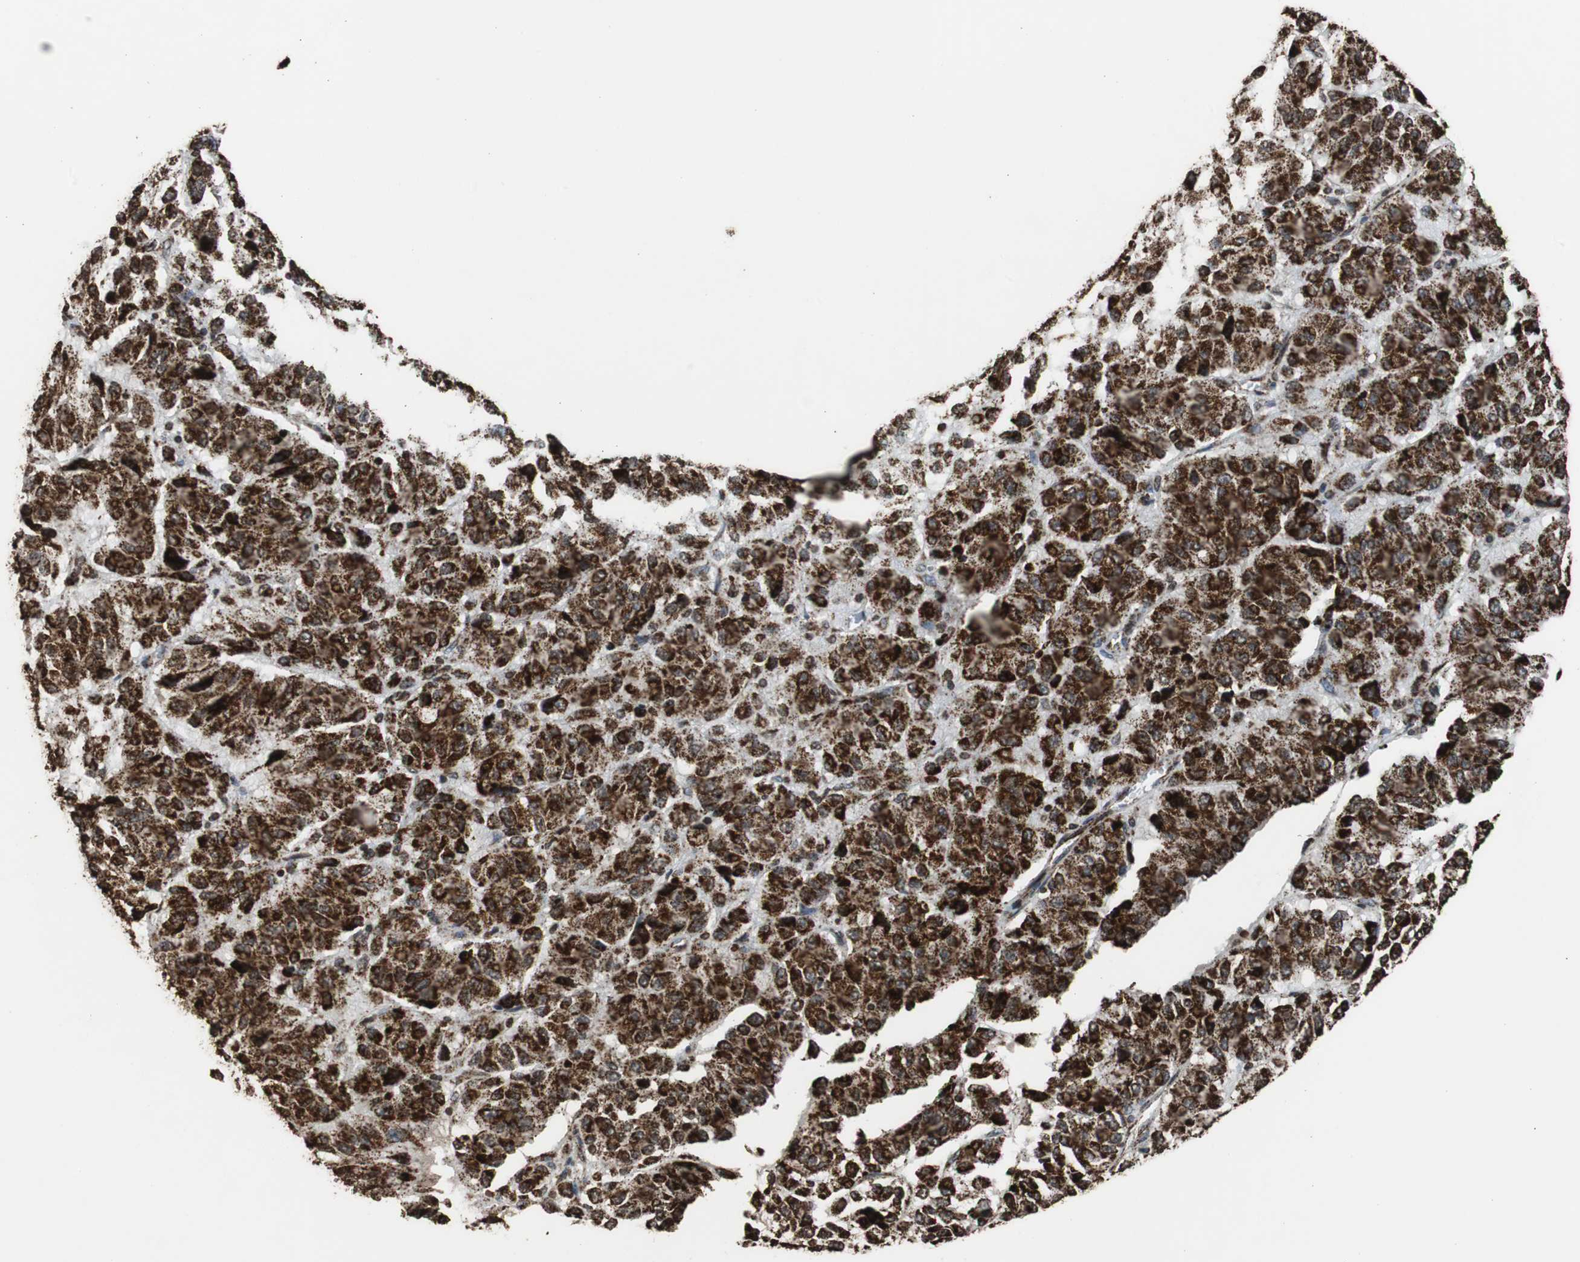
{"staining": {"intensity": "strong", "quantity": ">75%", "location": "cytoplasmic/membranous"}, "tissue": "melanoma", "cell_type": "Tumor cells", "image_type": "cancer", "snomed": [{"axis": "morphology", "description": "Malignant melanoma, Metastatic site"}, {"axis": "topography", "description": "Lung"}], "caption": "IHC of melanoma demonstrates high levels of strong cytoplasmic/membranous expression in about >75% of tumor cells. The staining was performed using DAB (3,3'-diaminobenzidine) to visualize the protein expression in brown, while the nuclei were stained in blue with hematoxylin (Magnification: 20x).", "gene": "HSPA9", "patient": {"sex": "male", "age": 64}}